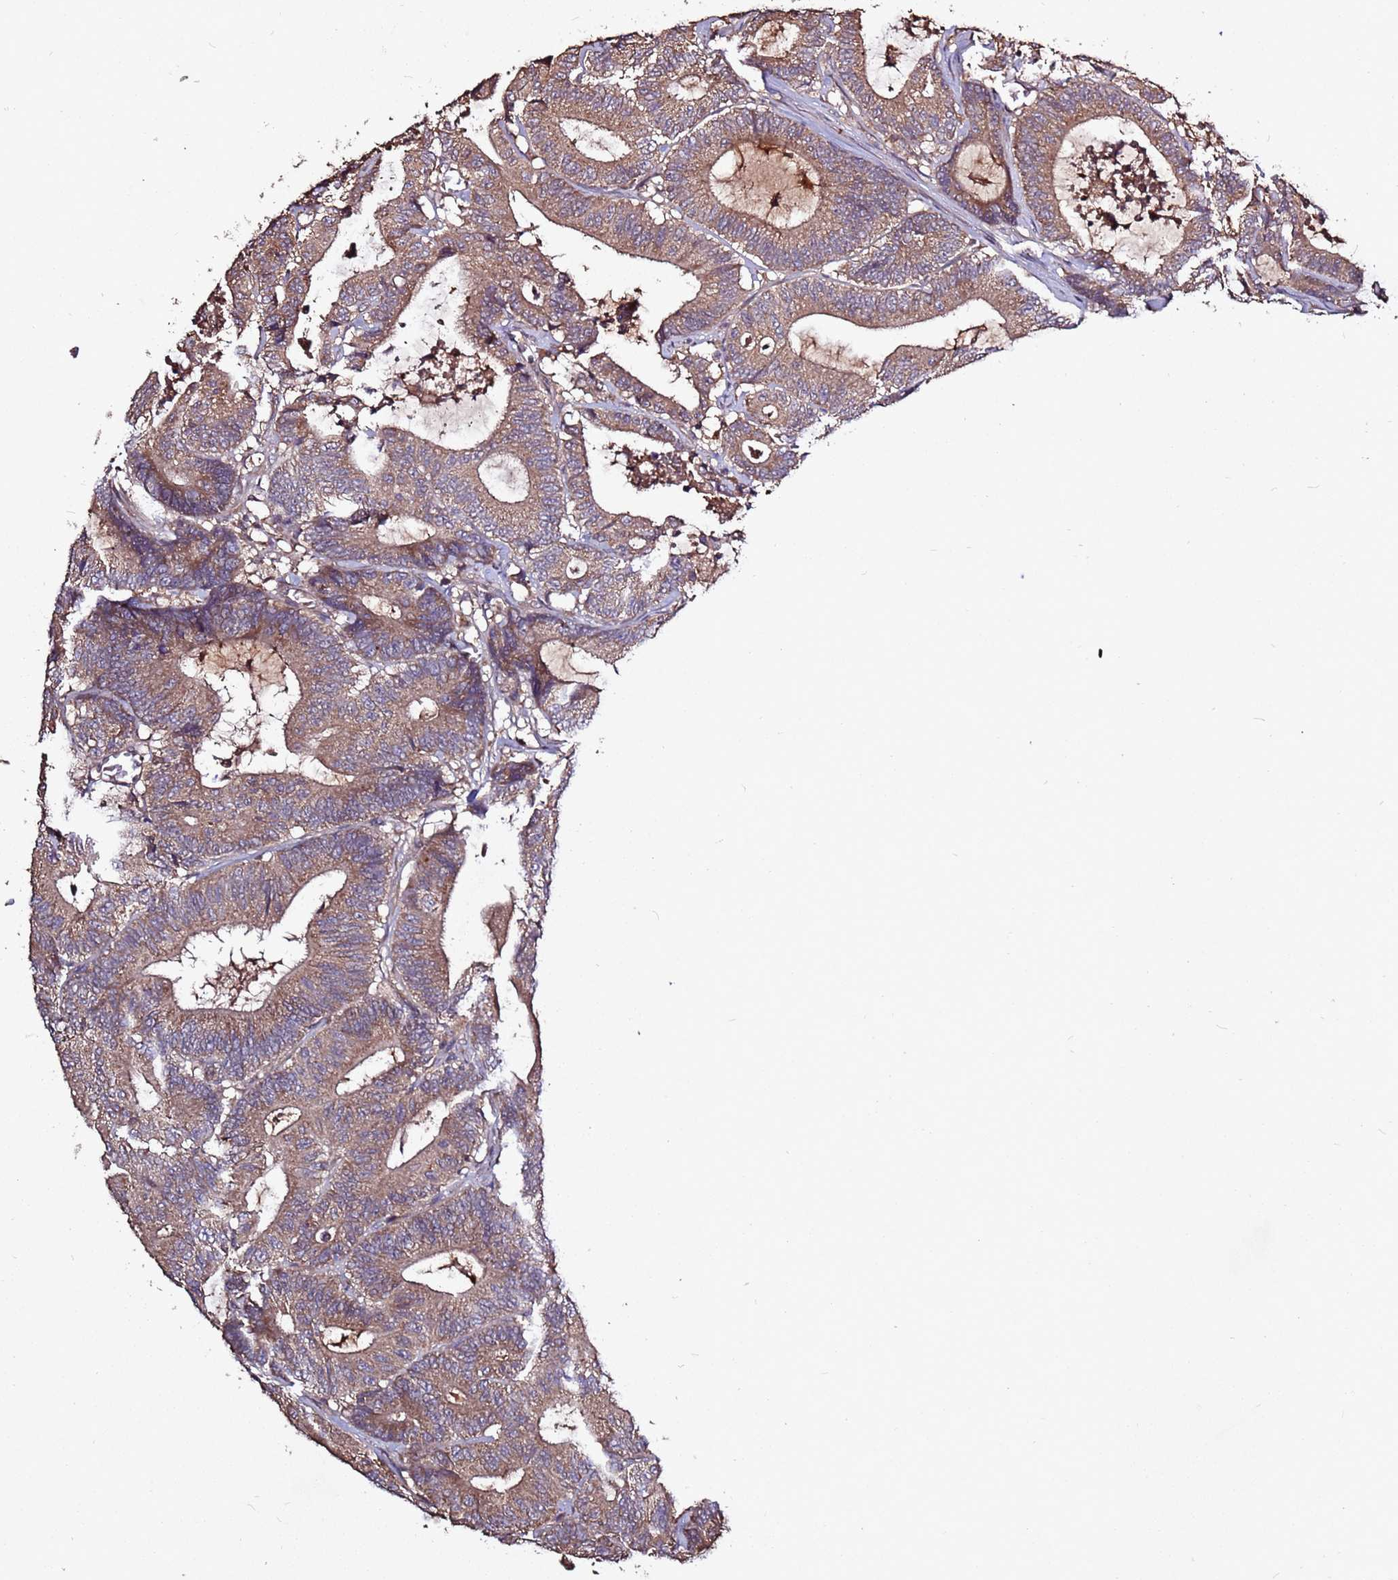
{"staining": {"intensity": "moderate", "quantity": ">75%", "location": "cytoplasmic/membranous"}, "tissue": "colorectal cancer", "cell_type": "Tumor cells", "image_type": "cancer", "snomed": [{"axis": "morphology", "description": "Adenocarcinoma, NOS"}, {"axis": "topography", "description": "Colon"}], "caption": "Colorectal cancer (adenocarcinoma) stained with immunohistochemistry reveals moderate cytoplasmic/membranous staining in approximately >75% of tumor cells.", "gene": "RPS15A", "patient": {"sex": "female", "age": 84}}